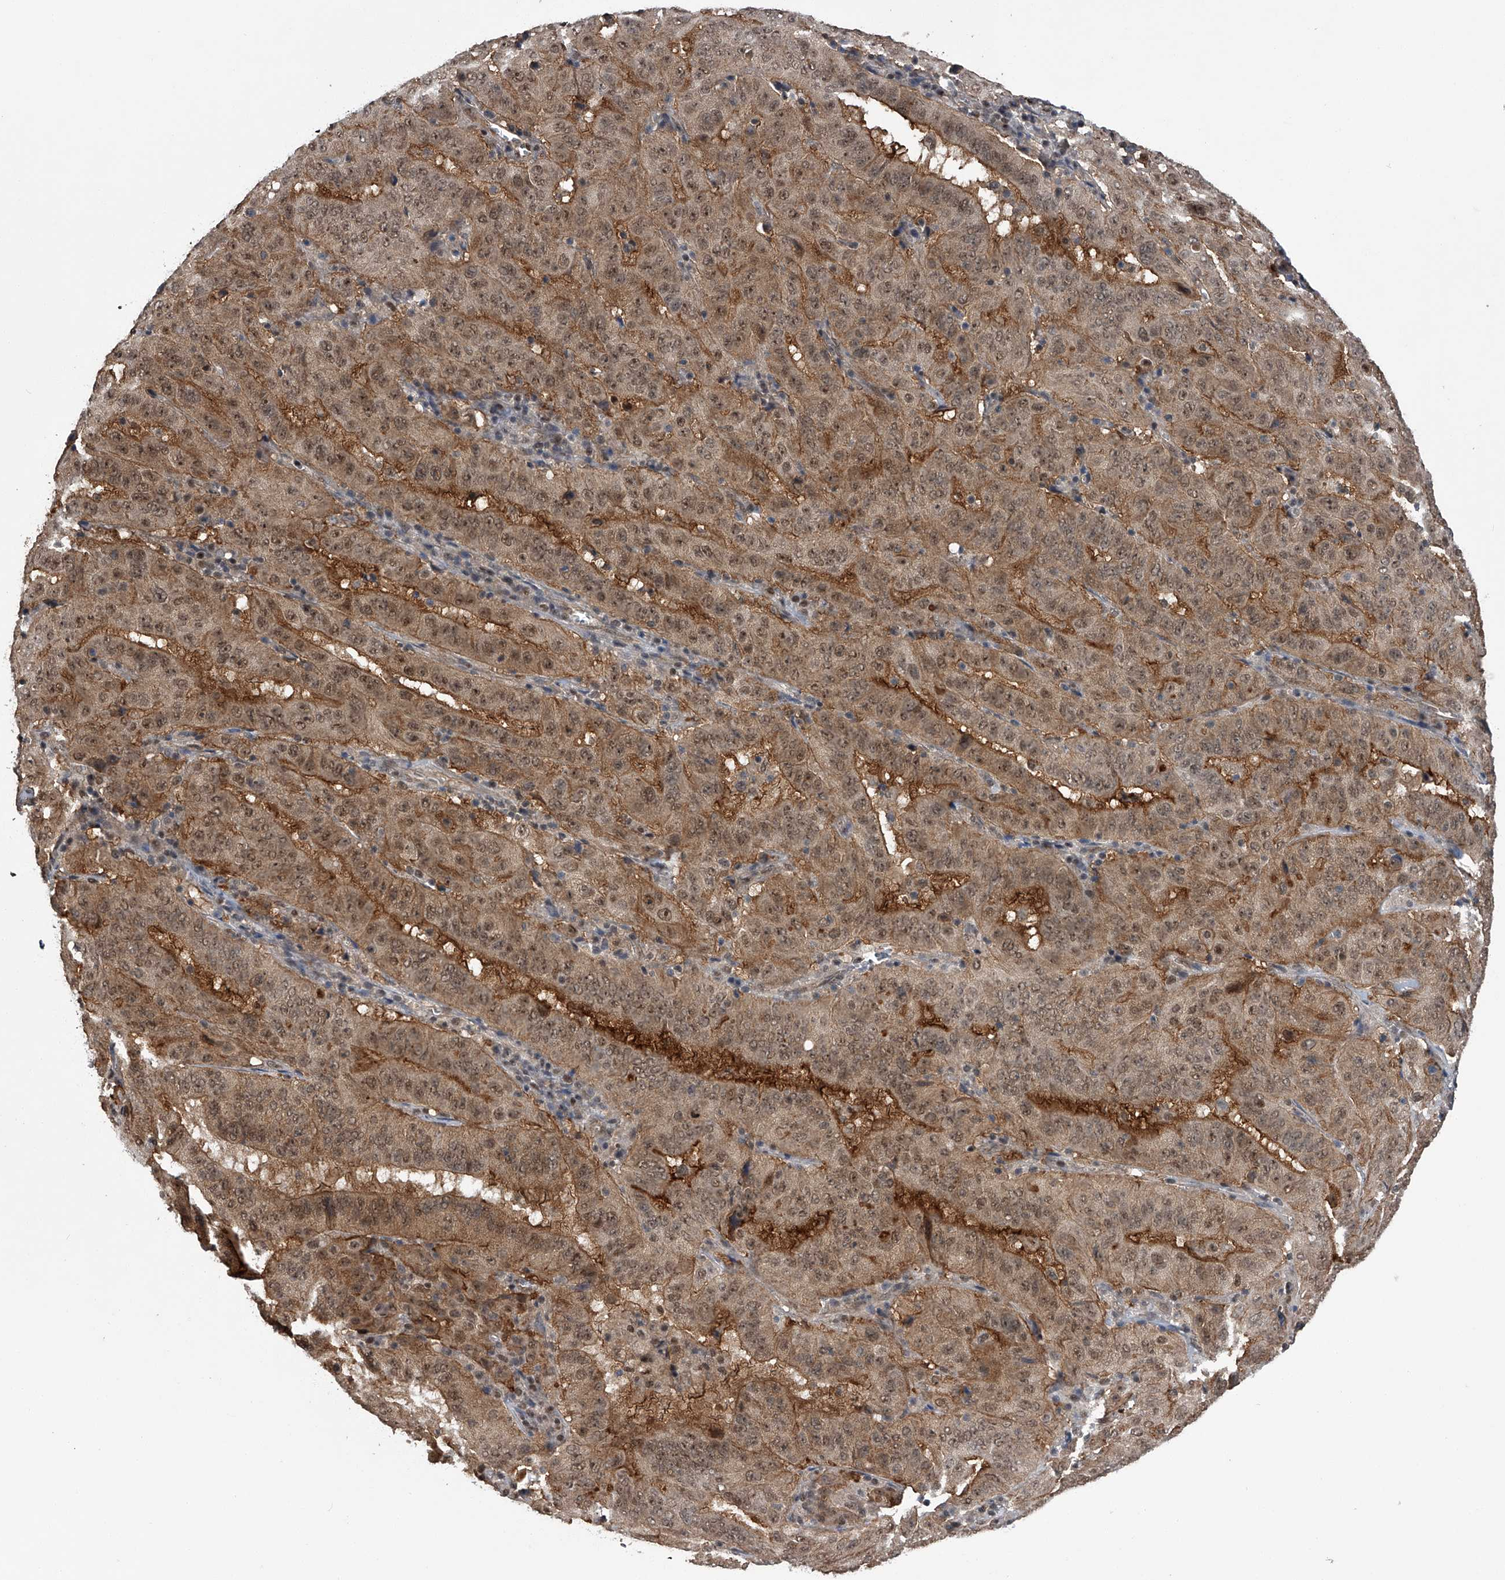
{"staining": {"intensity": "moderate", "quantity": ">75%", "location": "cytoplasmic/membranous,nuclear"}, "tissue": "pancreatic cancer", "cell_type": "Tumor cells", "image_type": "cancer", "snomed": [{"axis": "morphology", "description": "Adenocarcinoma, NOS"}, {"axis": "topography", "description": "Pancreas"}], "caption": "Protein staining of pancreatic cancer (adenocarcinoma) tissue reveals moderate cytoplasmic/membranous and nuclear staining in about >75% of tumor cells.", "gene": "SLC12A8", "patient": {"sex": "male", "age": 63}}